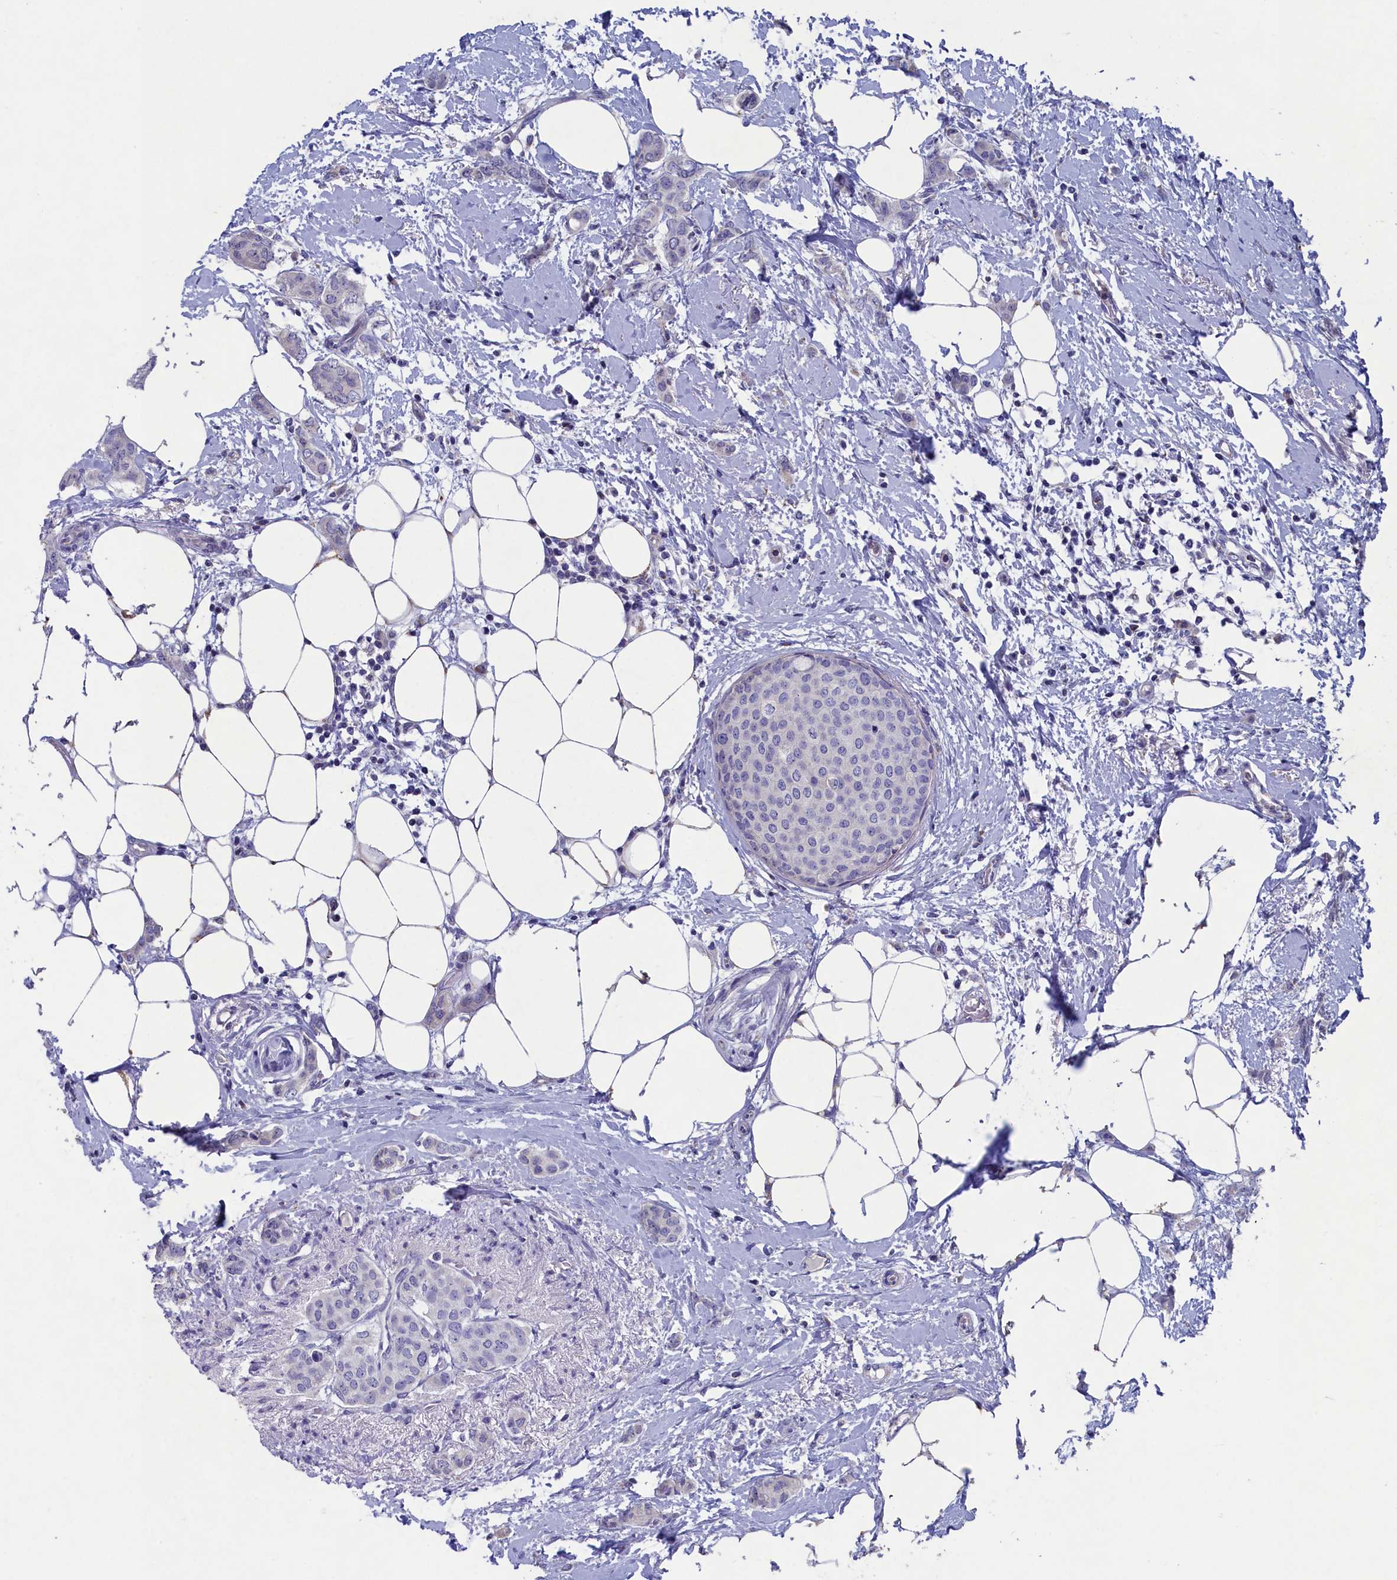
{"staining": {"intensity": "negative", "quantity": "none", "location": "none"}, "tissue": "breast cancer", "cell_type": "Tumor cells", "image_type": "cancer", "snomed": [{"axis": "morphology", "description": "Duct carcinoma"}, {"axis": "topography", "description": "Breast"}], "caption": "DAB immunohistochemical staining of breast cancer (intraductal carcinoma) shows no significant expression in tumor cells.", "gene": "PRDM12", "patient": {"sex": "female", "age": 72}}